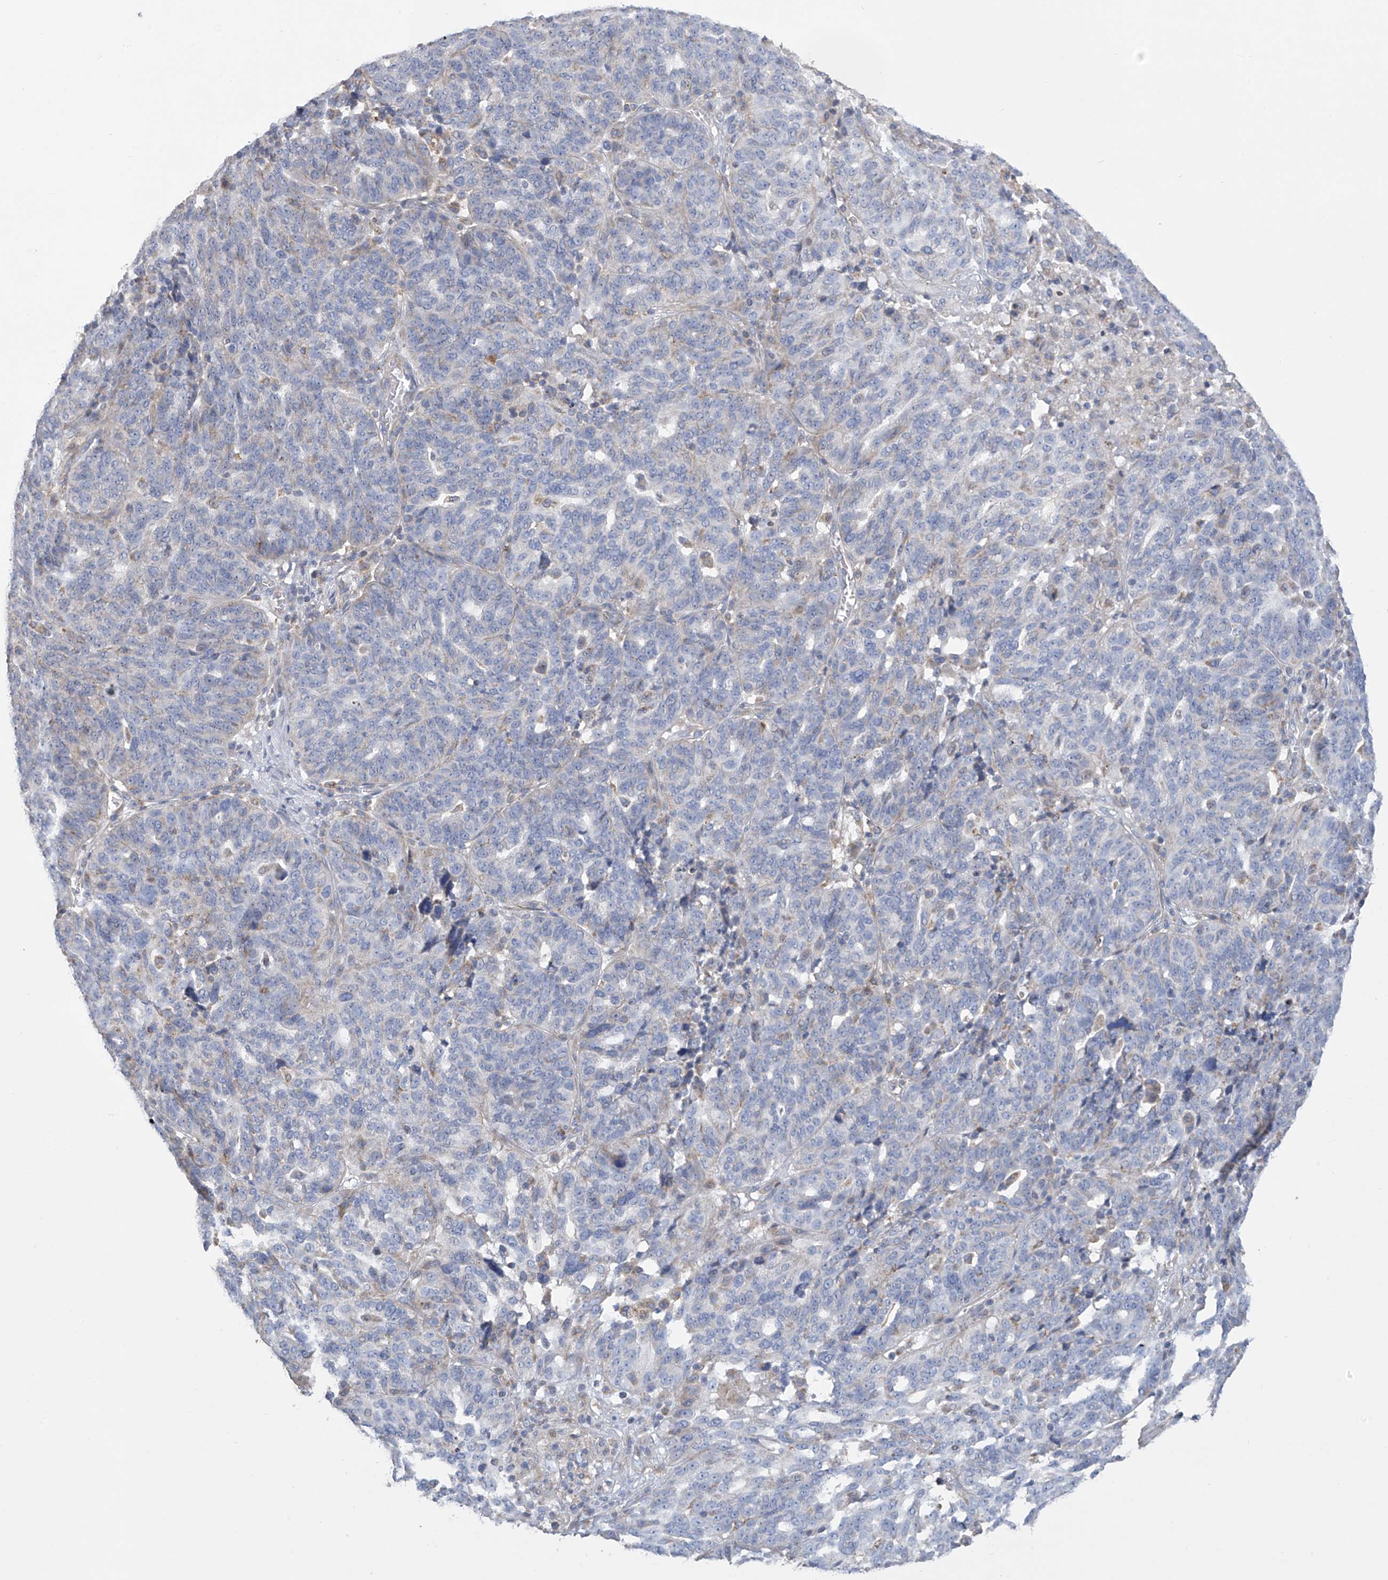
{"staining": {"intensity": "negative", "quantity": "none", "location": "none"}, "tissue": "ovarian cancer", "cell_type": "Tumor cells", "image_type": "cancer", "snomed": [{"axis": "morphology", "description": "Cystadenocarcinoma, serous, NOS"}, {"axis": "topography", "description": "Ovary"}], "caption": "Immunohistochemistry (IHC) of human ovarian cancer (serous cystadenocarcinoma) demonstrates no staining in tumor cells. (DAB (3,3'-diaminobenzidine) IHC with hematoxylin counter stain).", "gene": "ITM2B", "patient": {"sex": "female", "age": 59}}